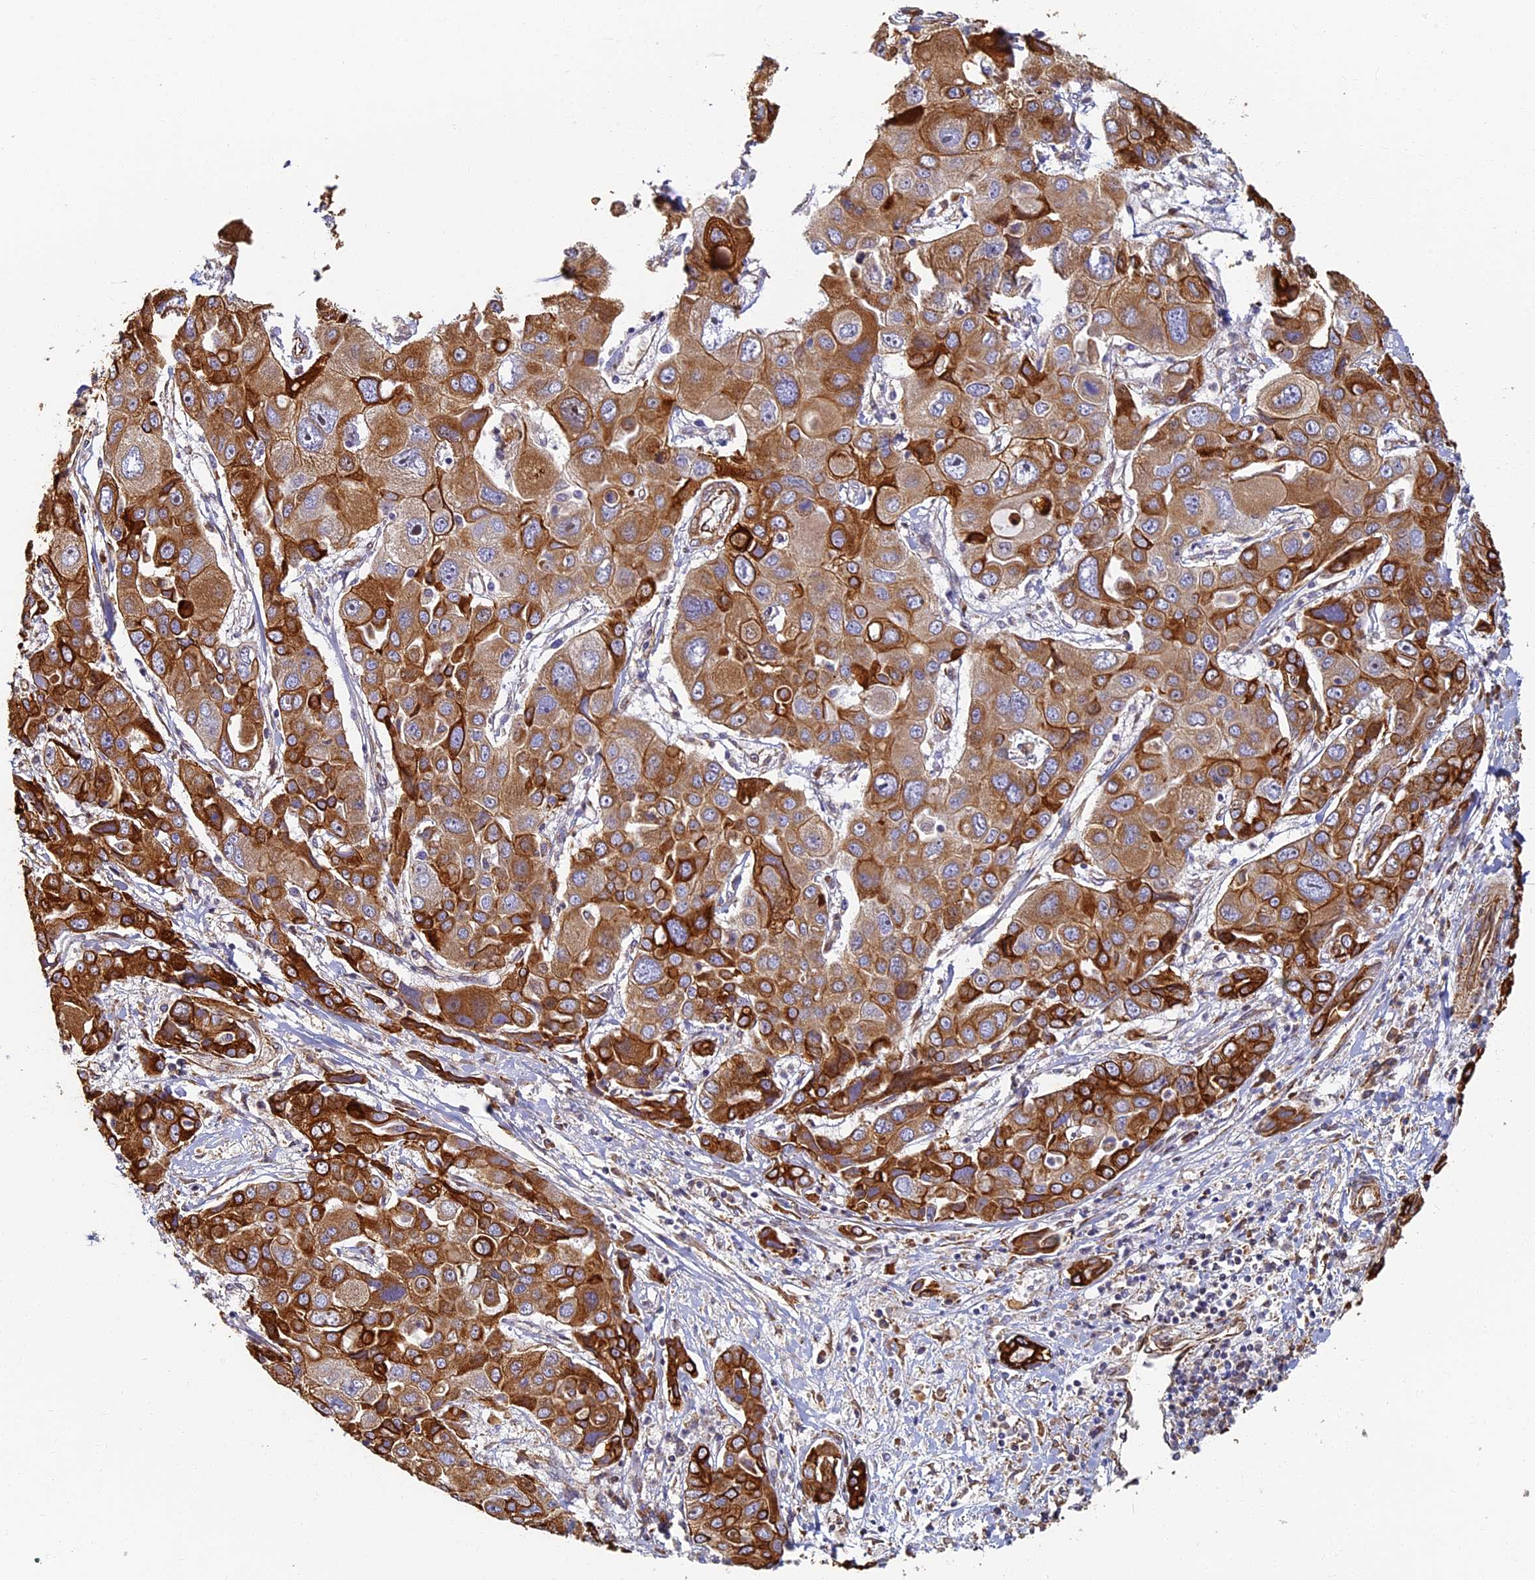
{"staining": {"intensity": "strong", "quantity": ">75%", "location": "cytoplasmic/membranous"}, "tissue": "liver cancer", "cell_type": "Tumor cells", "image_type": "cancer", "snomed": [{"axis": "morphology", "description": "Cholangiocarcinoma"}, {"axis": "topography", "description": "Liver"}], "caption": "Liver cancer (cholangiocarcinoma) stained with immunohistochemistry exhibits strong cytoplasmic/membranous expression in approximately >75% of tumor cells.", "gene": "LRRC57", "patient": {"sex": "male", "age": 67}}